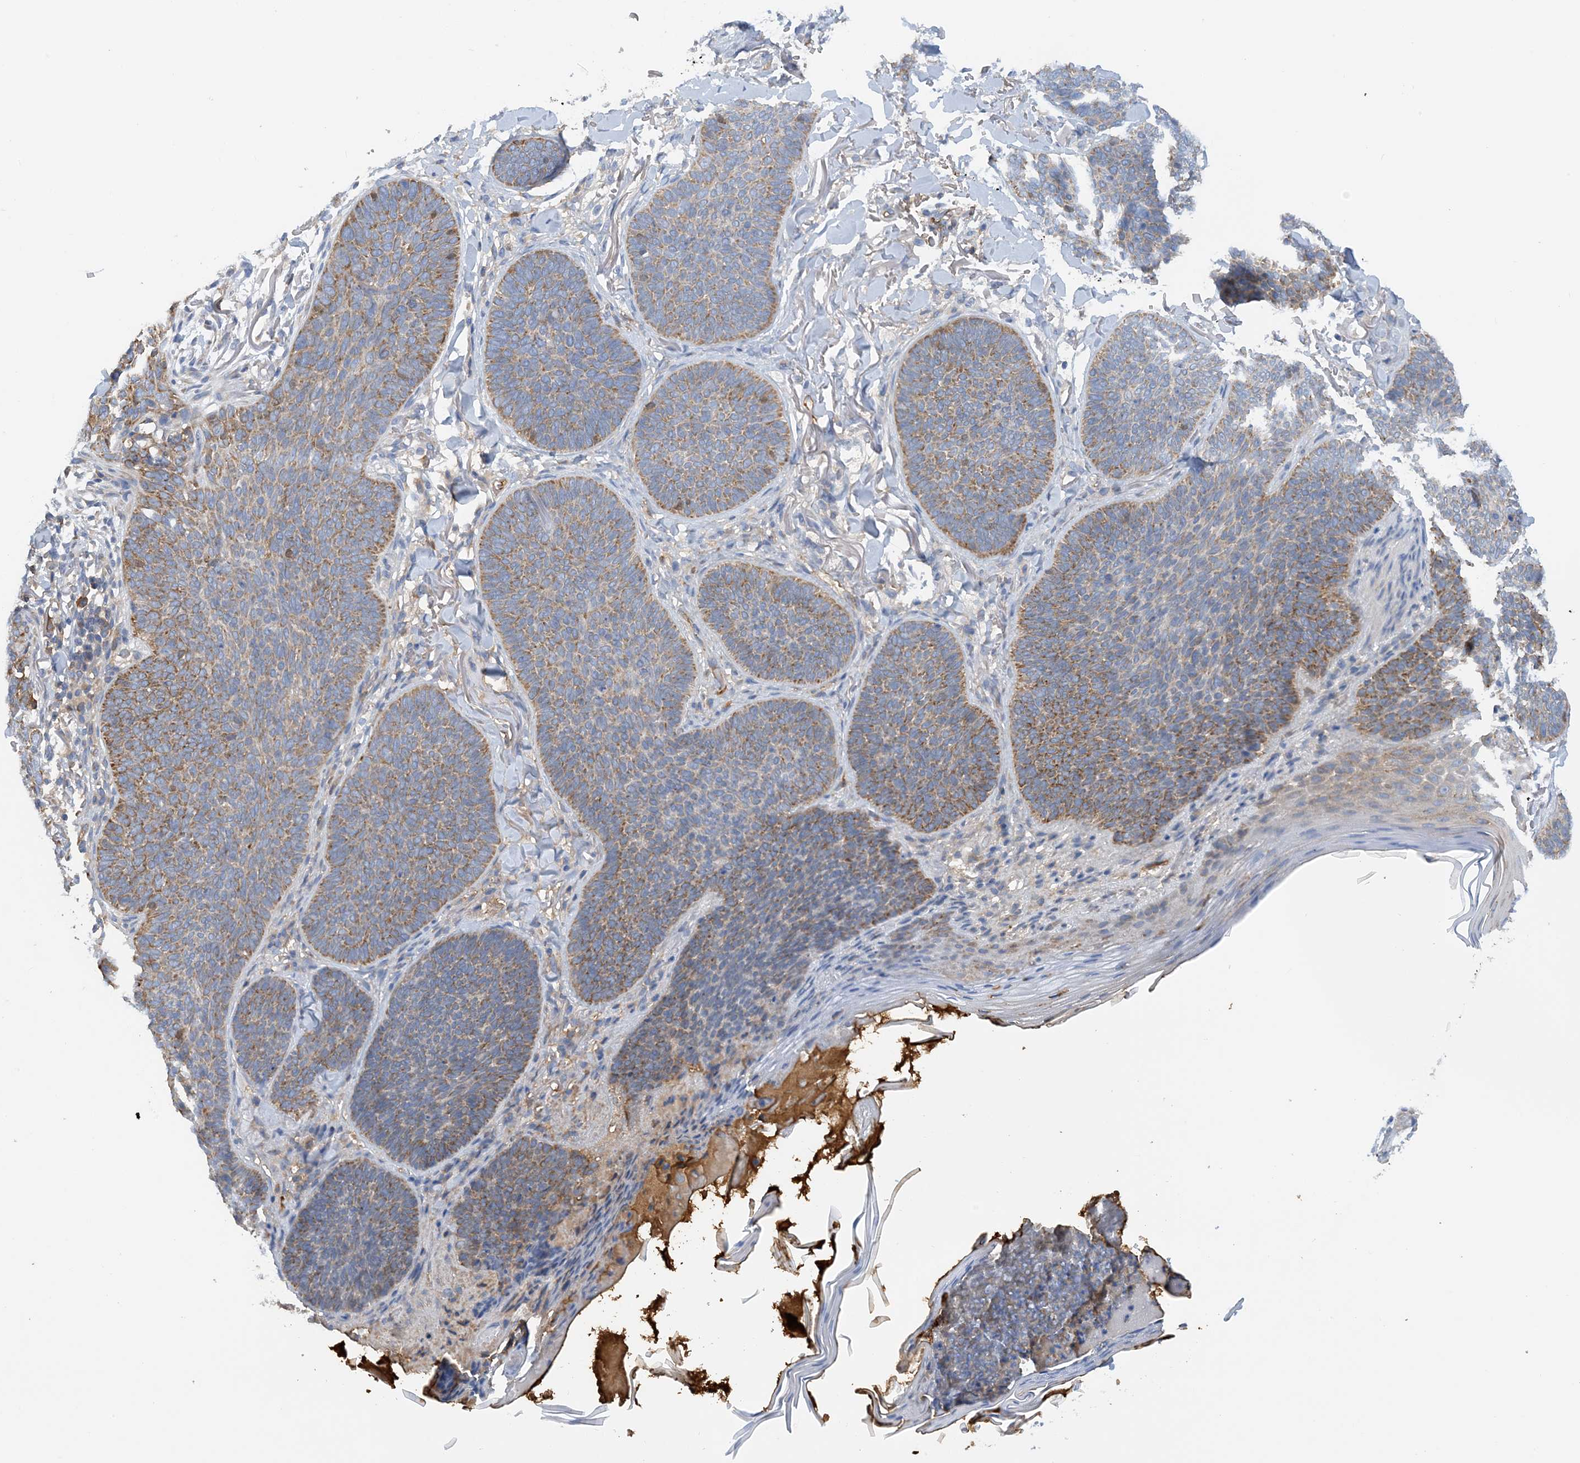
{"staining": {"intensity": "moderate", "quantity": "25%-75%", "location": "cytoplasmic/membranous"}, "tissue": "skin cancer", "cell_type": "Tumor cells", "image_type": "cancer", "snomed": [{"axis": "morphology", "description": "Basal cell carcinoma"}, {"axis": "topography", "description": "Skin"}], "caption": "Approximately 25%-75% of tumor cells in basal cell carcinoma (skin) show moderate cytoplasmic/membranous protein positivity as visualized by brown immunohistochemical staining.", "gene": "SLC5A11", "patient": {"sex": "male", "age": 85}}